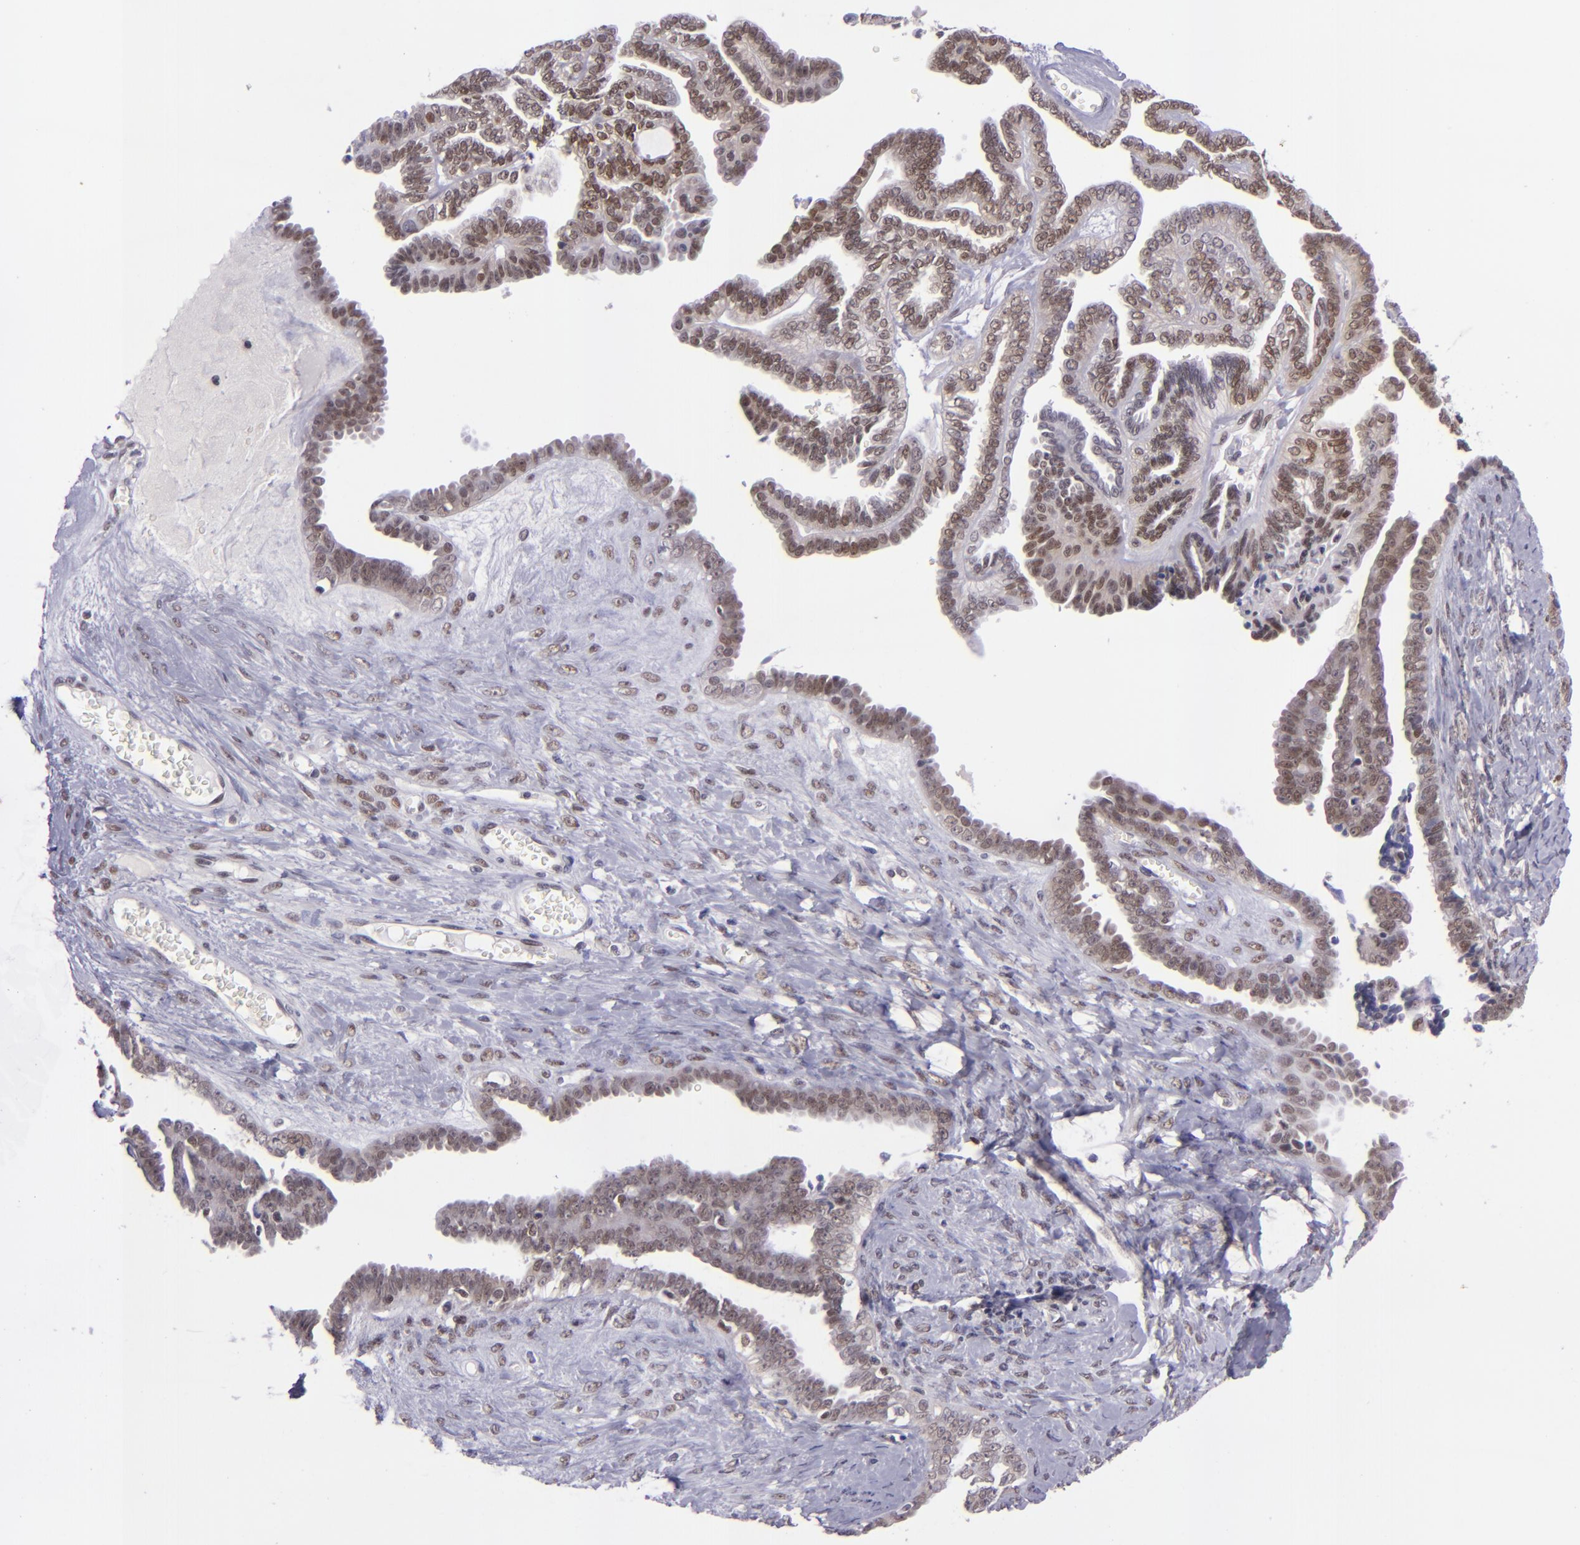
{"staining": {"intensity": "moderate", "quantity": ">75%", "location": "nuclear"}, "tissue": "ovarian cancer", "cell_type": "Tumor cells", "image_type": "cancer", "snomed": [{"axis": "morphology", "description": "Cystadenocarcinoma, serous, NOS"}, {"axis": "topography", "description": "Ovary"}], "caption": "This is a photomicrograph of immunohistochemistry staining of ovarian cancer, which shows moderate positivity in the nuclear of tumor cells.", "gene": "BAG1", "patient": {"sex": "female", "age": 71}}